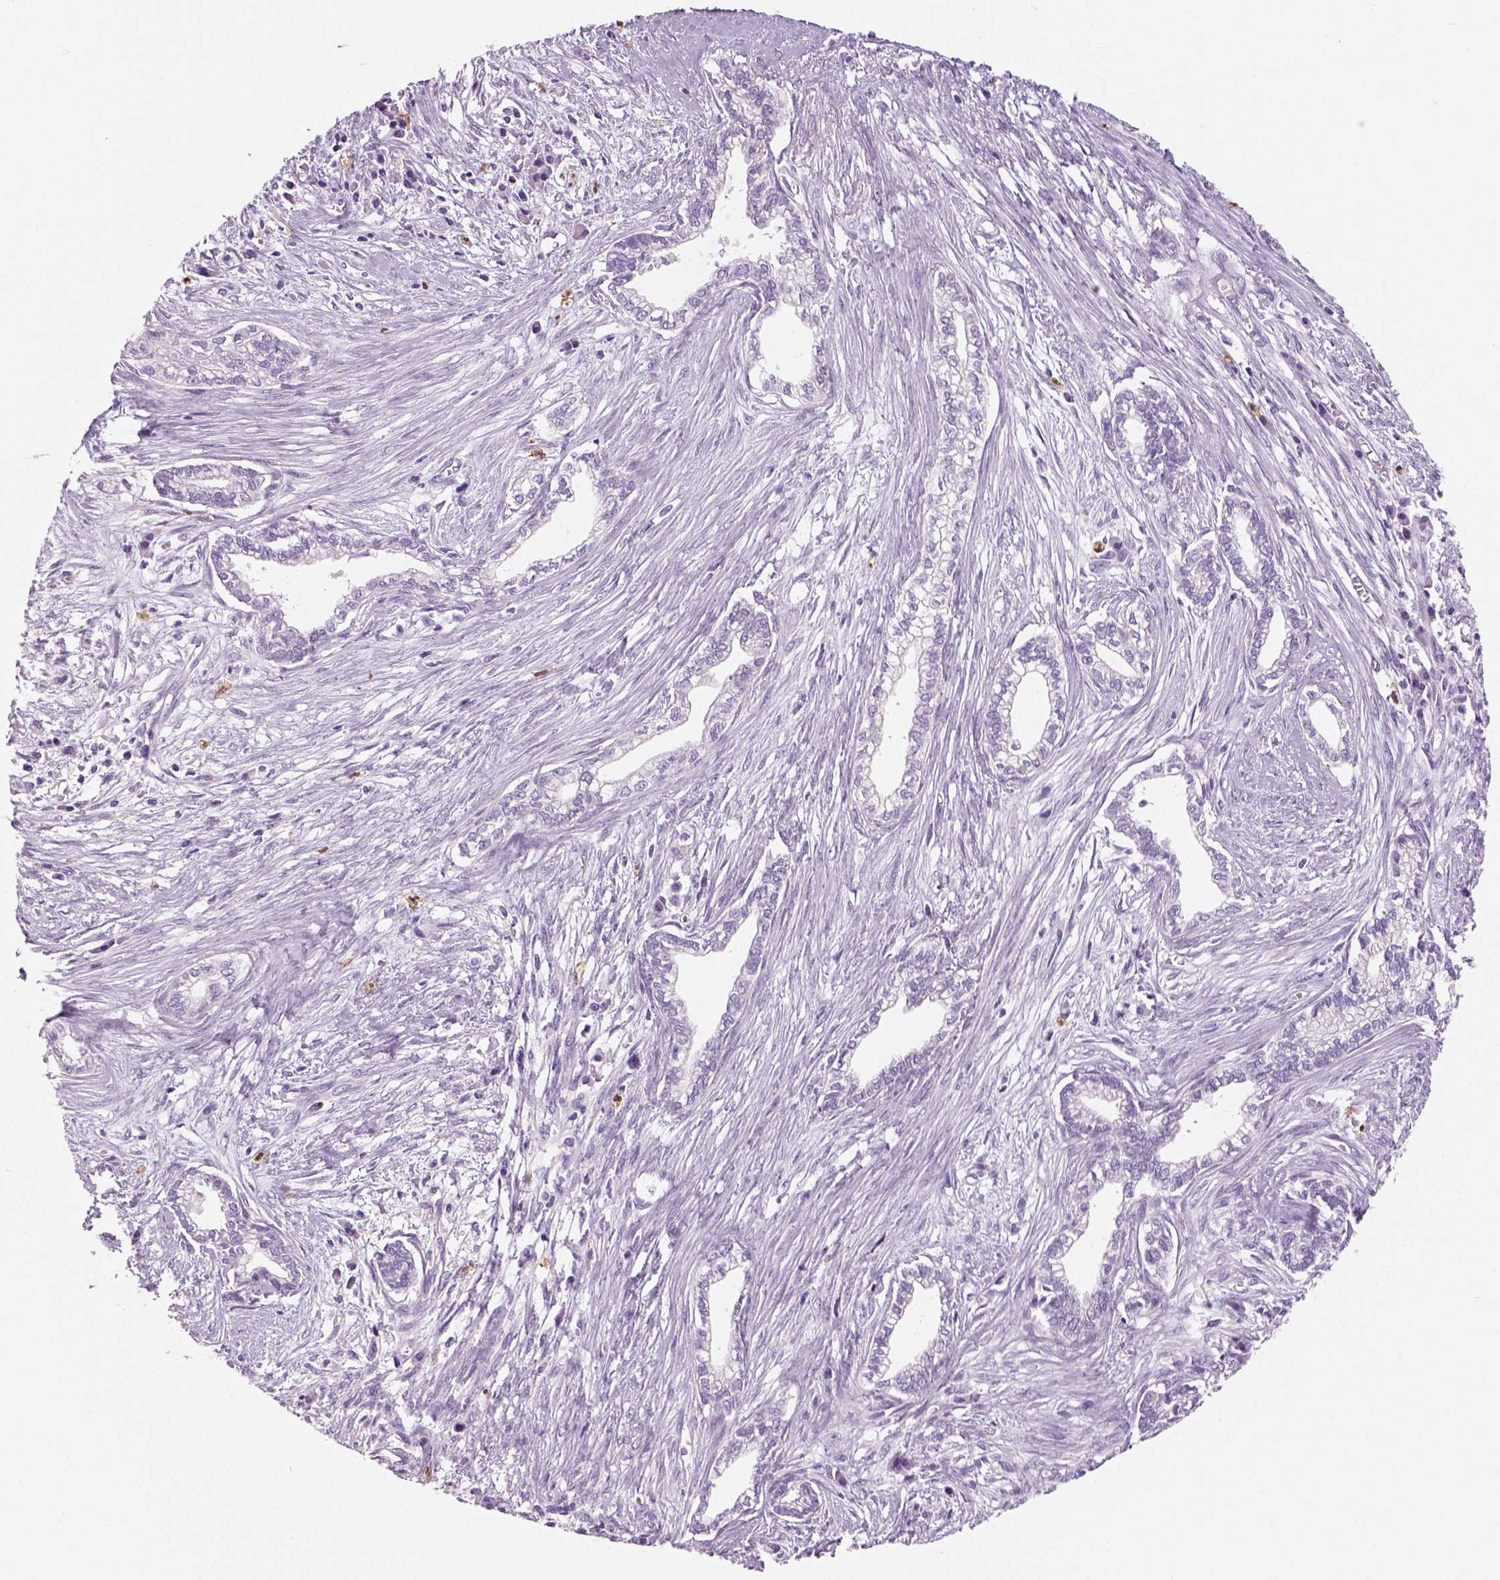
{"staining": {"intensity": "negative", "quantity": "none", "location": "none"}, "tissue": "cervical cancer", "cell_type": "Tumor cells", "image_type": "cancer", "snomed": [{"axis": "morphology", "description": "Adenocarcinoma, NOS"}, {"axis": "topography", "description": "Cervix"}], "caption": "Adenocarcinoma (cervical) was stained to show a protein in brown. There is no significant staining in tumor cells.", "gene": "NECAB2", "patient": {"sex": "female", "age": 62}}